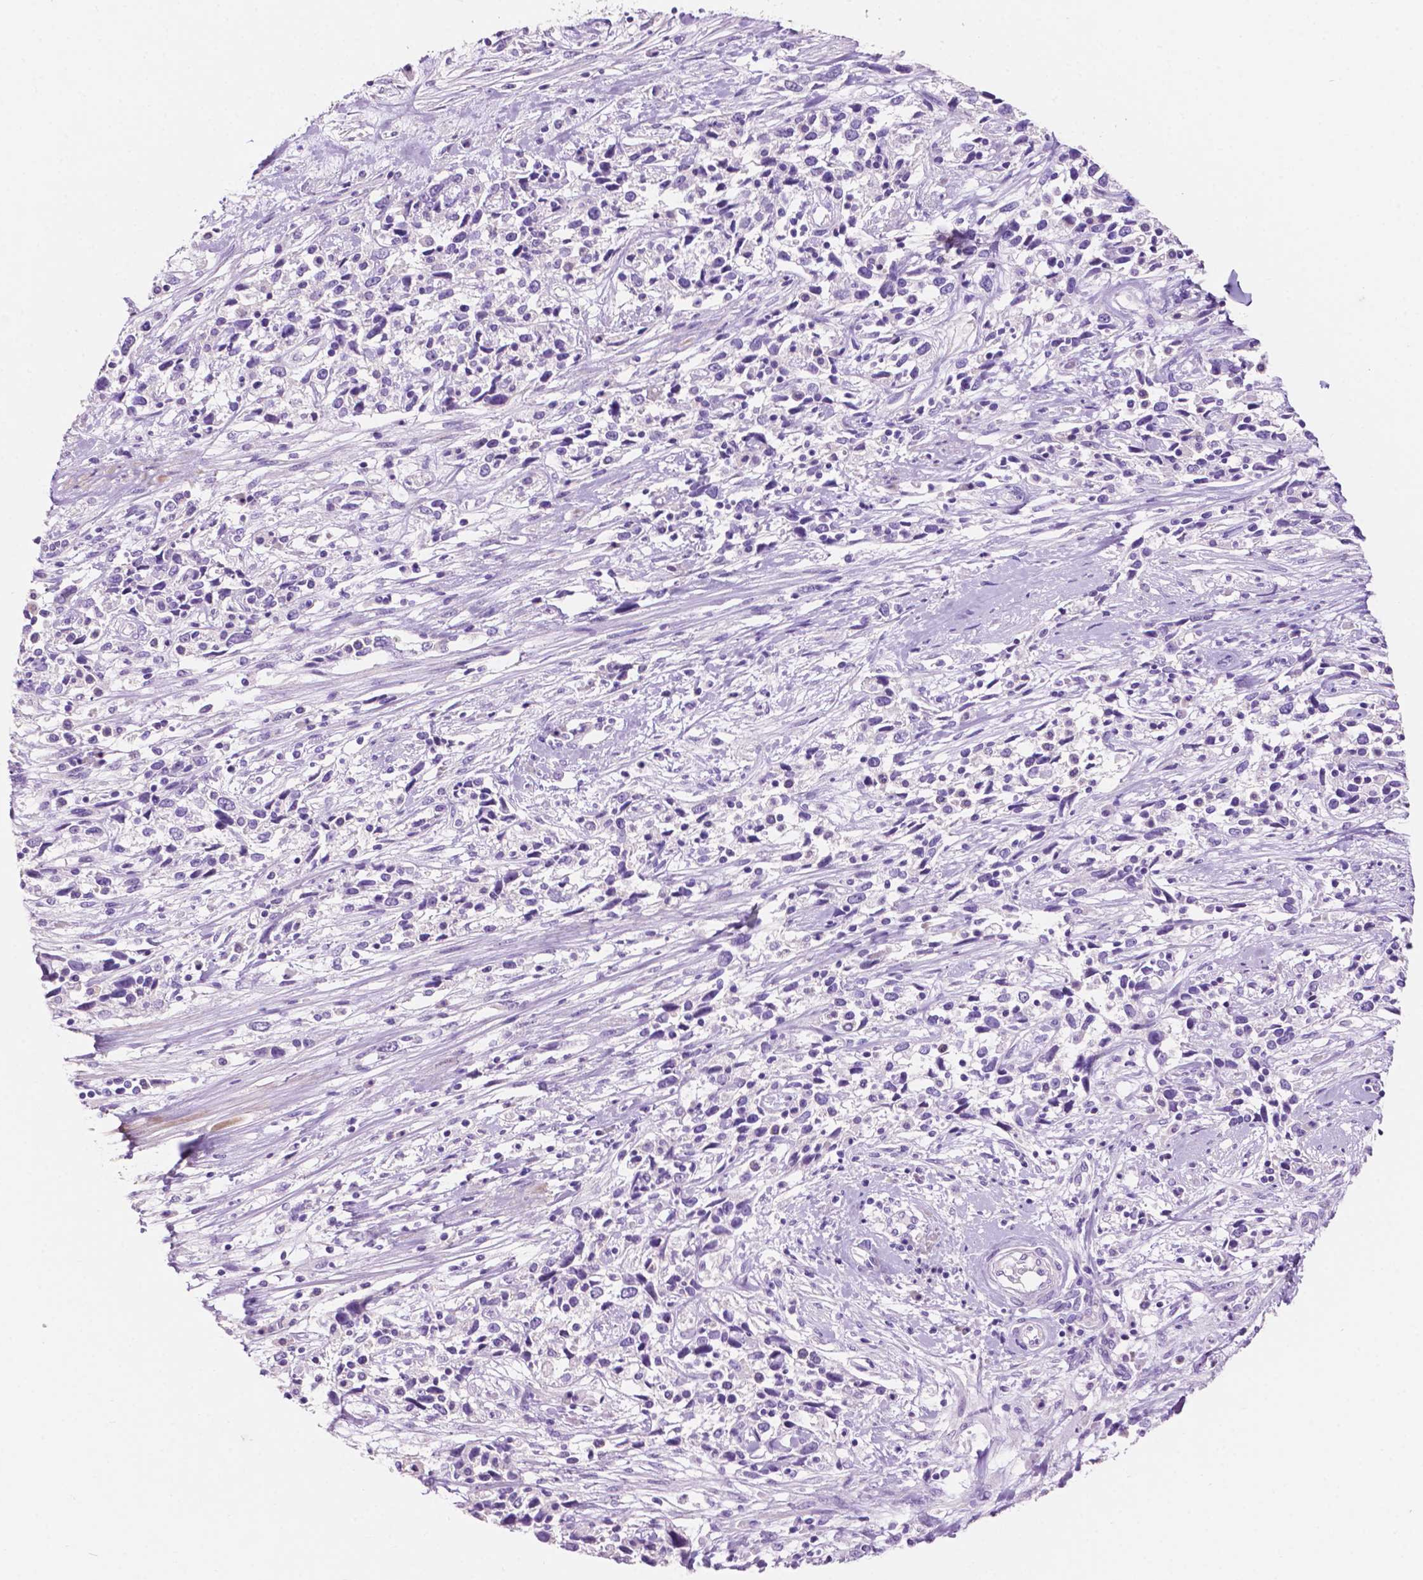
{"staining": {"intensity": "negative", "quantity": "none", "location": "none"}, "tissue": "cervical cancer", "cell_type": "Tumor cells", "image_type": "cancer", "snomed": [{"axis": "morphology", "description": "Adenocarcinoma, NOS"}, {"axis": "topography", "description": "Cervix"}], "caption": "IHC photomicrograph of human cervical adenocarcinoma stained for a protein (brown), which shows no expression in tumor cells.", "gene": "CLDN17", "patient": {"sex": "female", "age": 40}}